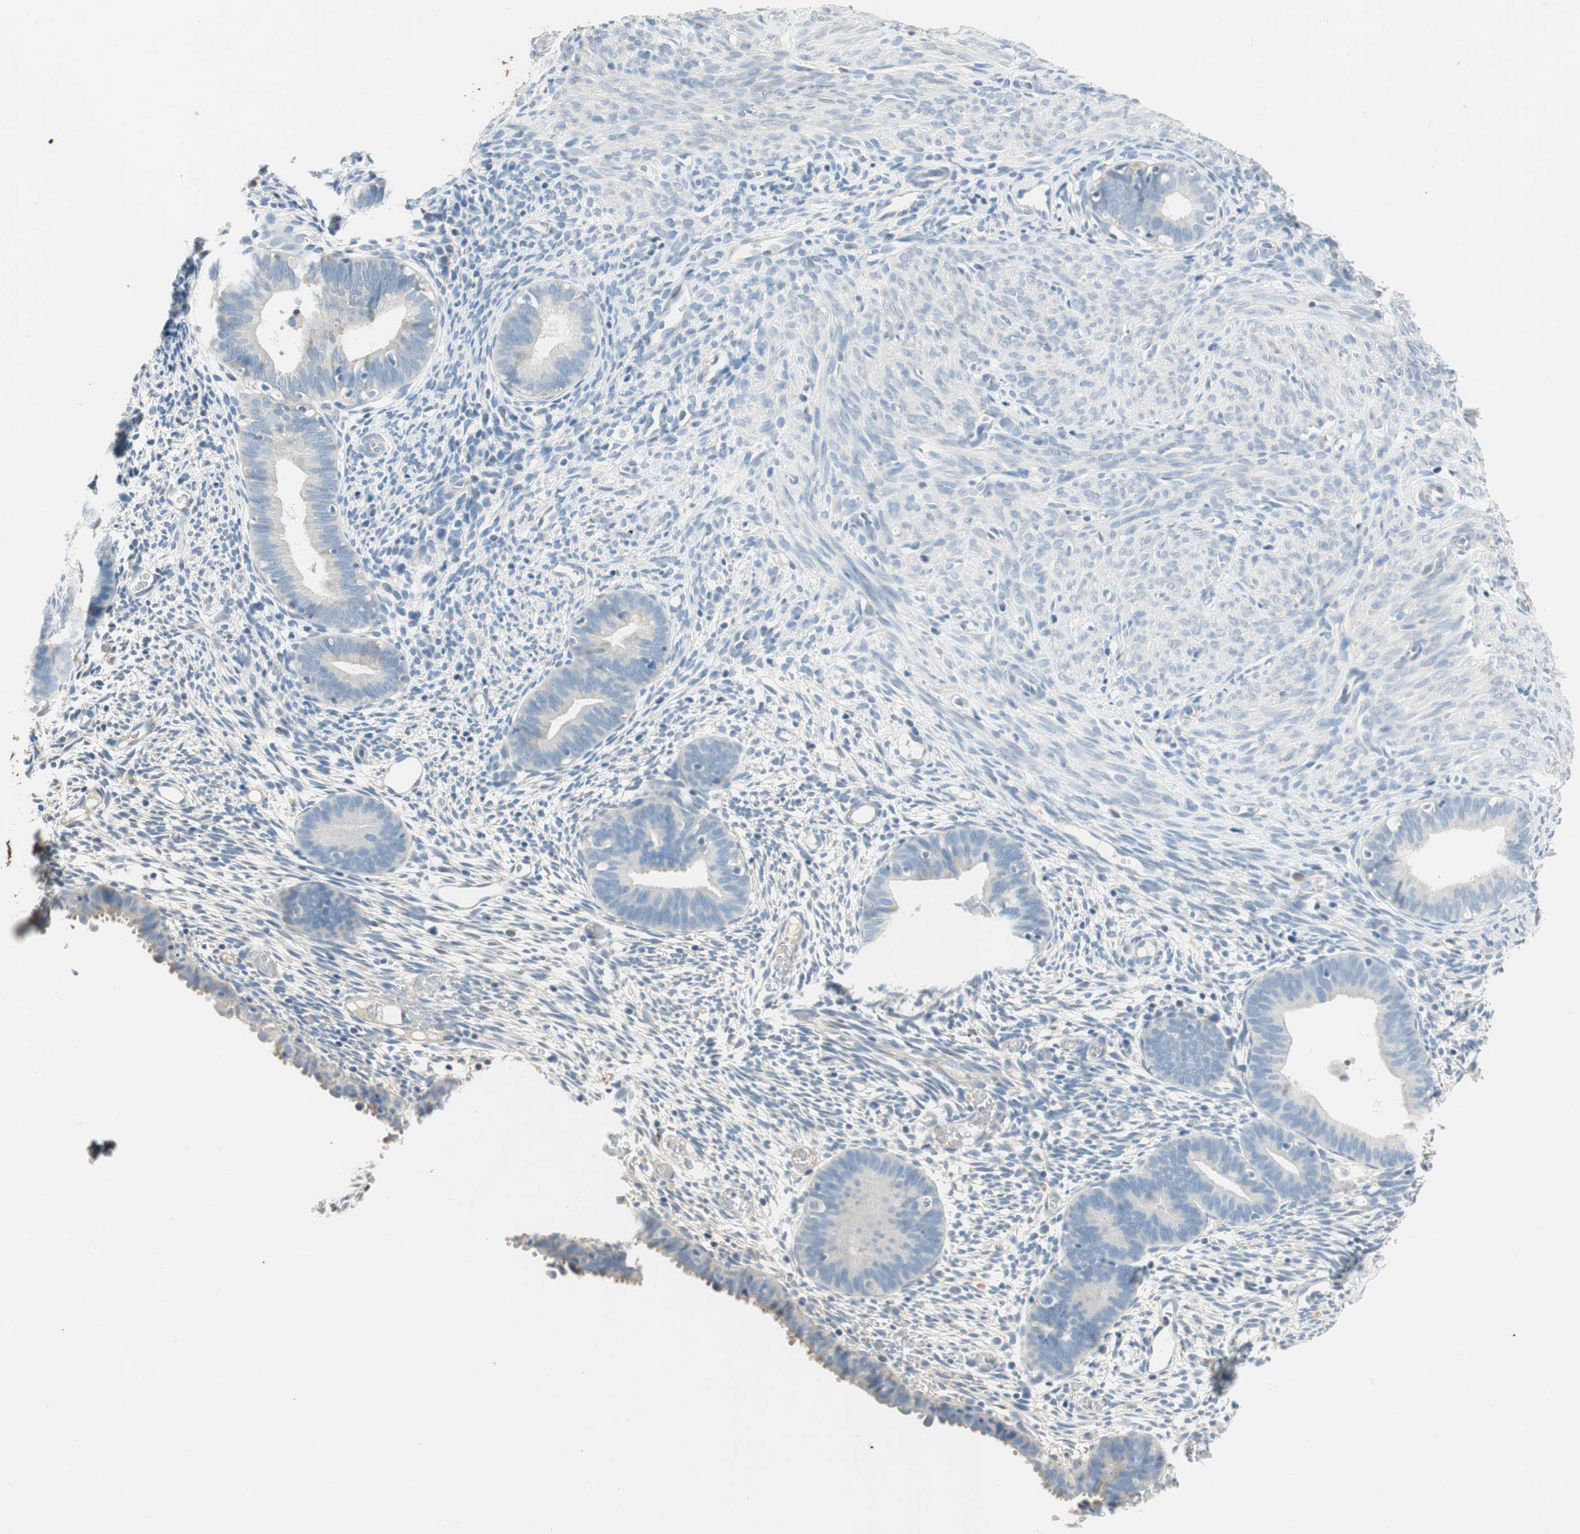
{"staining": {"intensity": "negative", "quantity": "none", "location": "none"}, "tissue": "endometrium", "cell_type": "Cells in endometrial stroma", "image_type": "normal", "snomed": [{"axis": "morphology", "description": "Normal tissue, NOS"}, {"axis": "morphology", "description": "Atrophy, NOS"}, {"axis": "topography", "description": "Uterus"}, {"axis": "topography", "description": "Endometrium"}], "caption": "Endometrium was stained to show a protein in brown. There is no significant expression in cells in endometrial stroma. (DAB (3,3'-diaminobenzidine) immunohistochemistry (IHC), high magnification).", "gene": "CCM2L", "patient": {"sex": "female", "age": 68}}